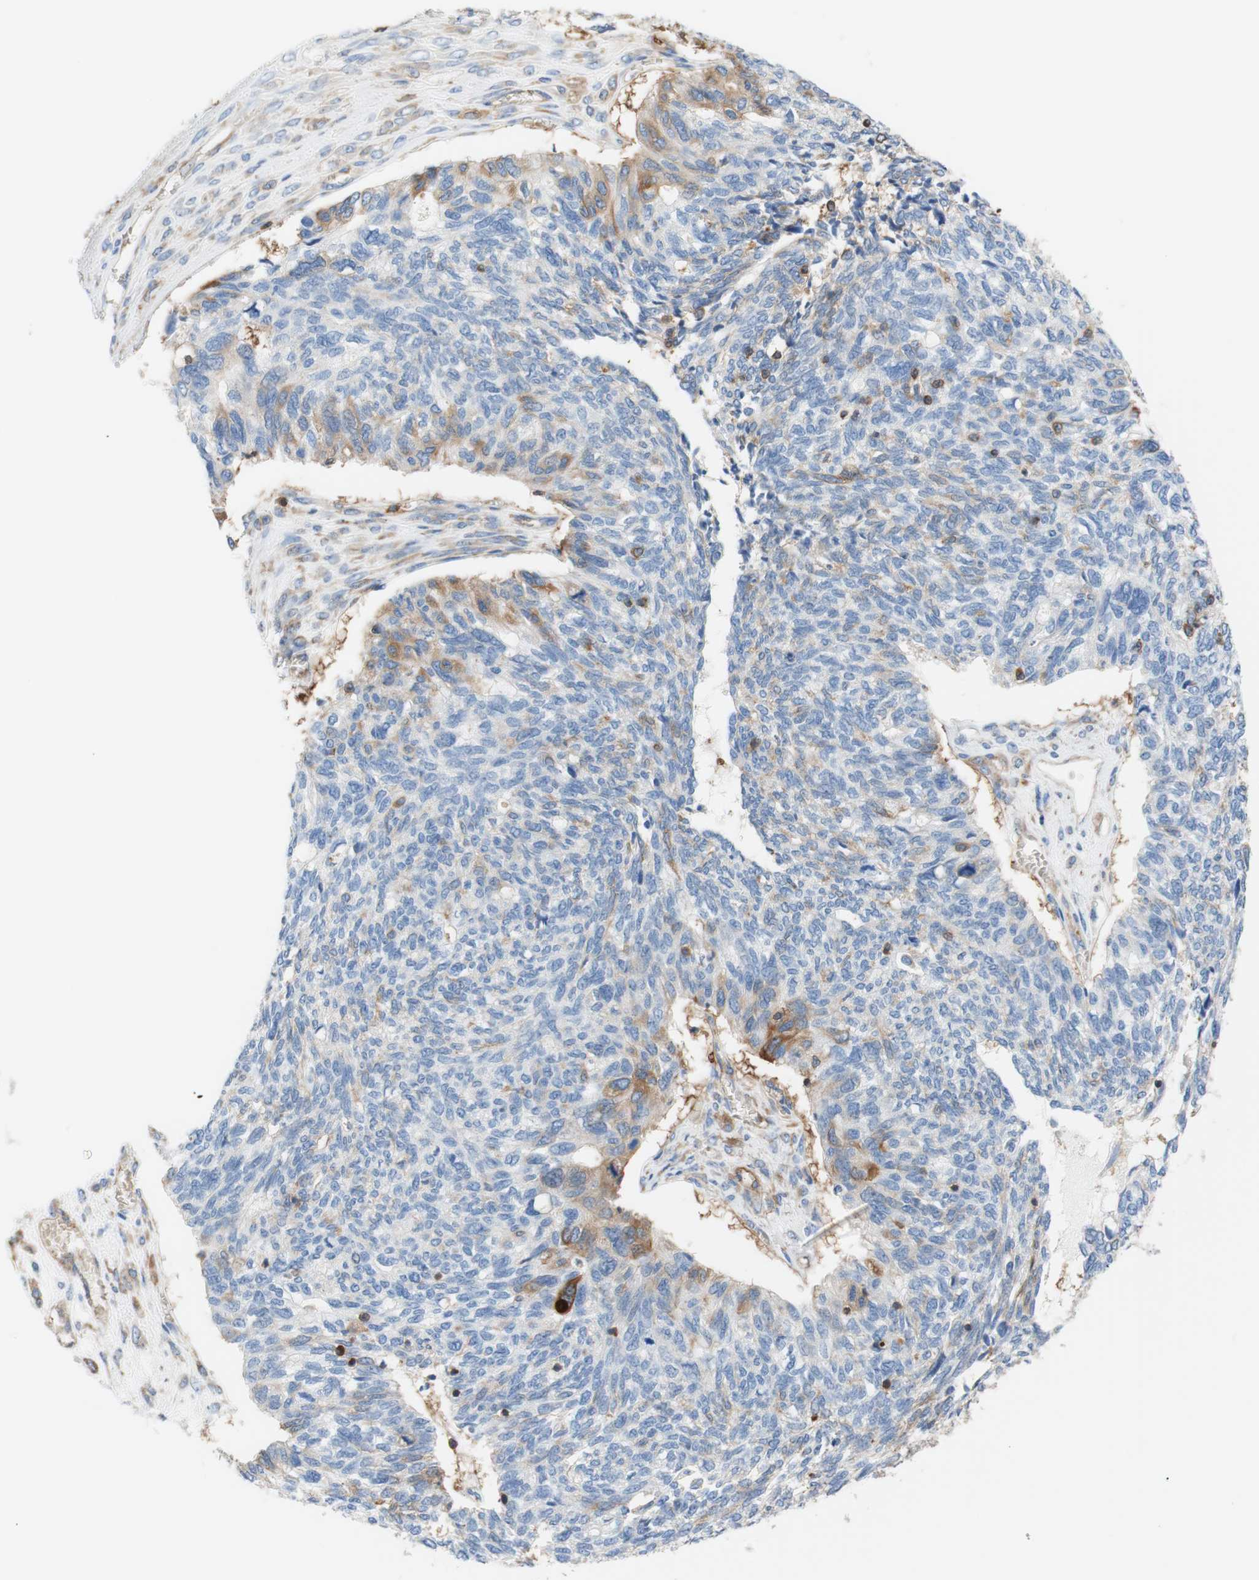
{"staining": {"intensity": "negative", "quantity": "none", "location": "none"}, "tissue": "ovarian cancer", "cell_type": "Tumor cells", "image_type": "cancer", "snomed": [{"axis": "morphology", "description": "Cystadenocarcinoma, serous, NOS"}, {"axis": "topography", "description": "Ovary"}], "caption": "IHC micrograph of human ovarian cancer (serous cystadenocarcinoma) stained for a protein (brown), which shows no staining in tumor cells.", "gene": "STOM", "patient": {"sex": "female", "age": 79}}